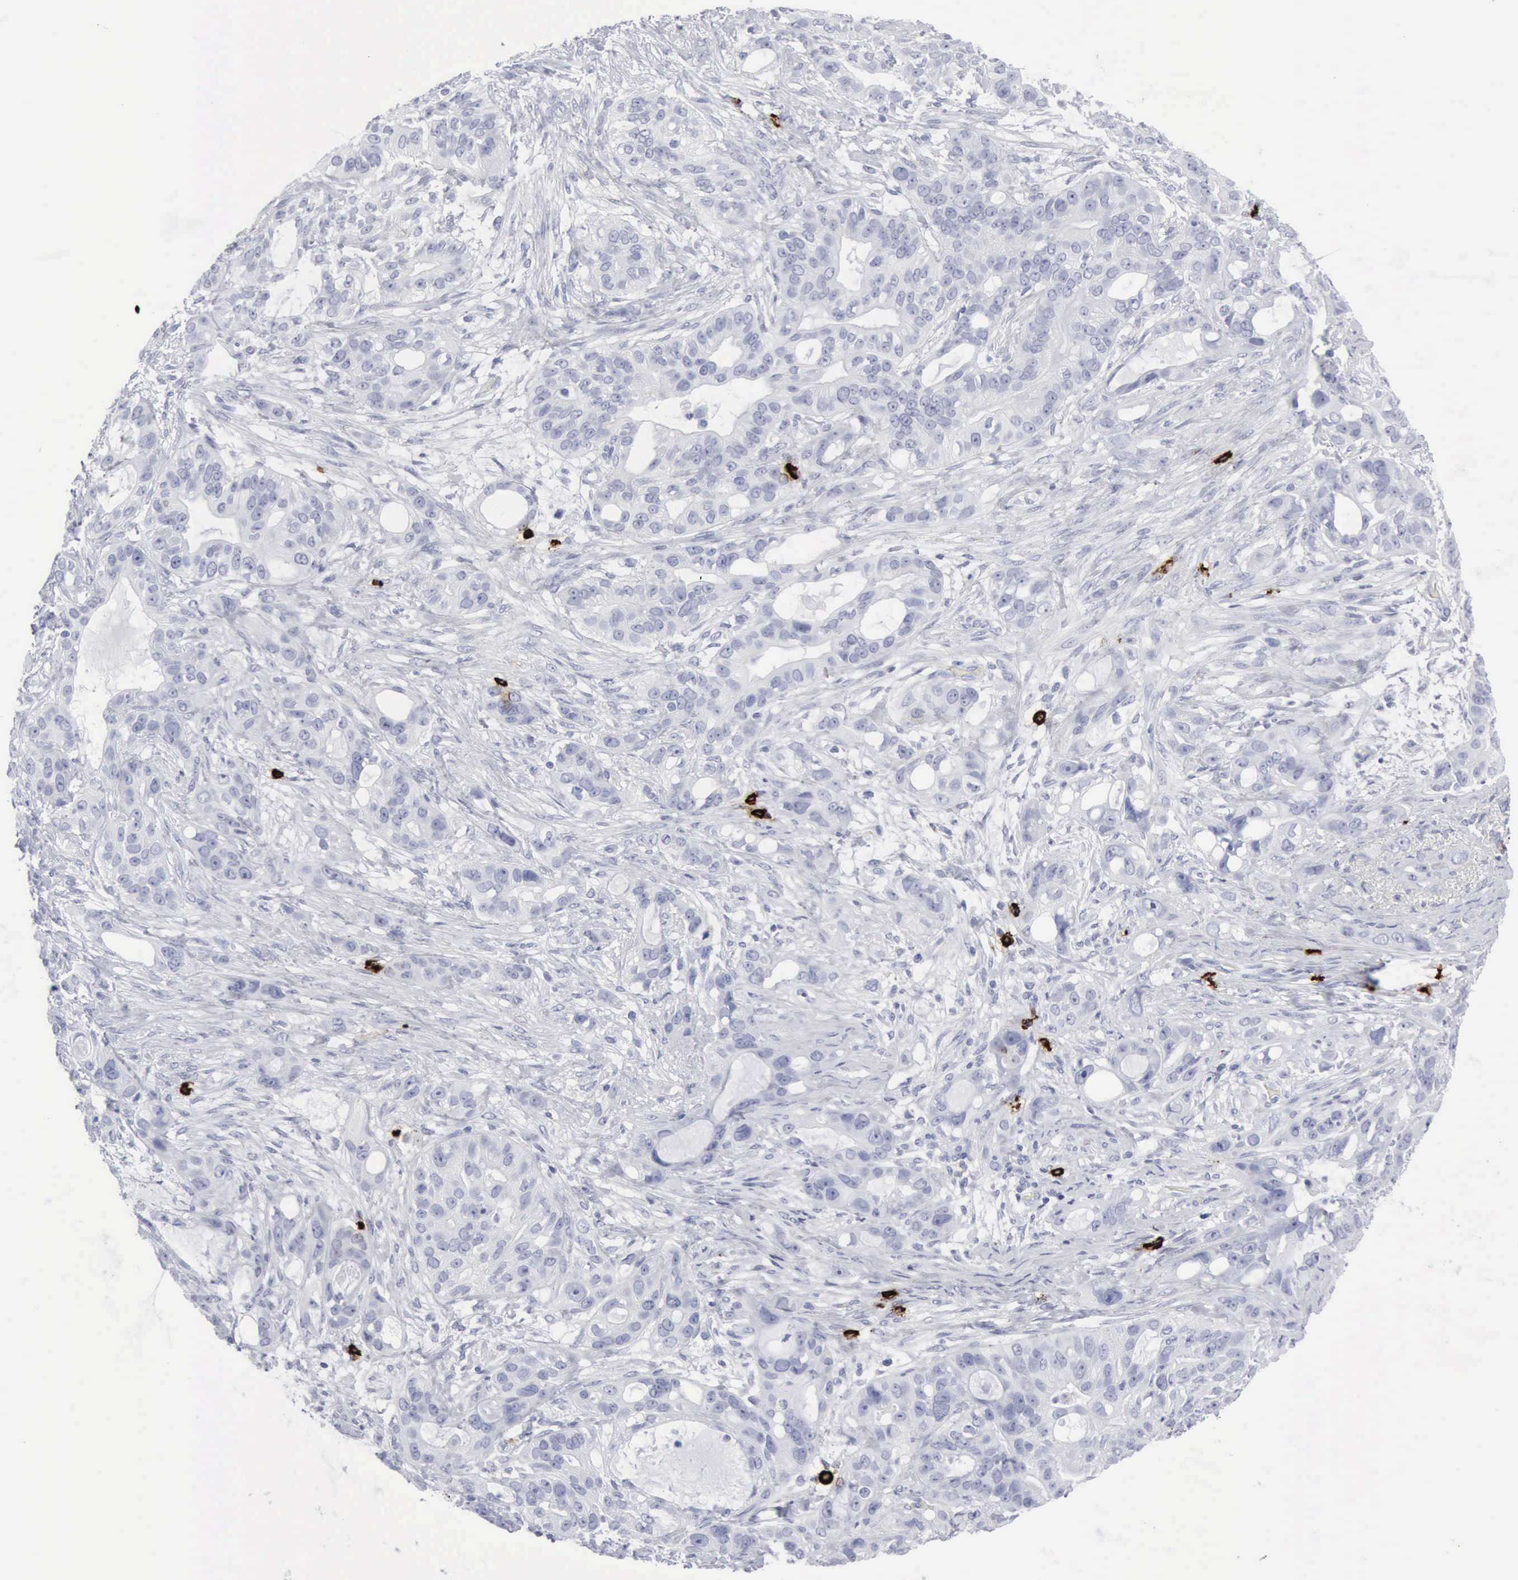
{"staining": {"intensity": "negative", "quantity": "none", "location": "none"}, "tissue": "stomach cancer", "cell_type": "Tumor cells", "image_type": "cancer", "snomed": [{"axis": "morphology", "description": "Adenocarcinoma, NOS"}, {"axis": "topography", "description": "Stomach, upper"}], "caption": "Stomach cancer stained for a protein using immunohistochemistry reveals no positivity tumor cells.", "gene": "CMA1", "patient": {"sex": "male", "age": 47}}